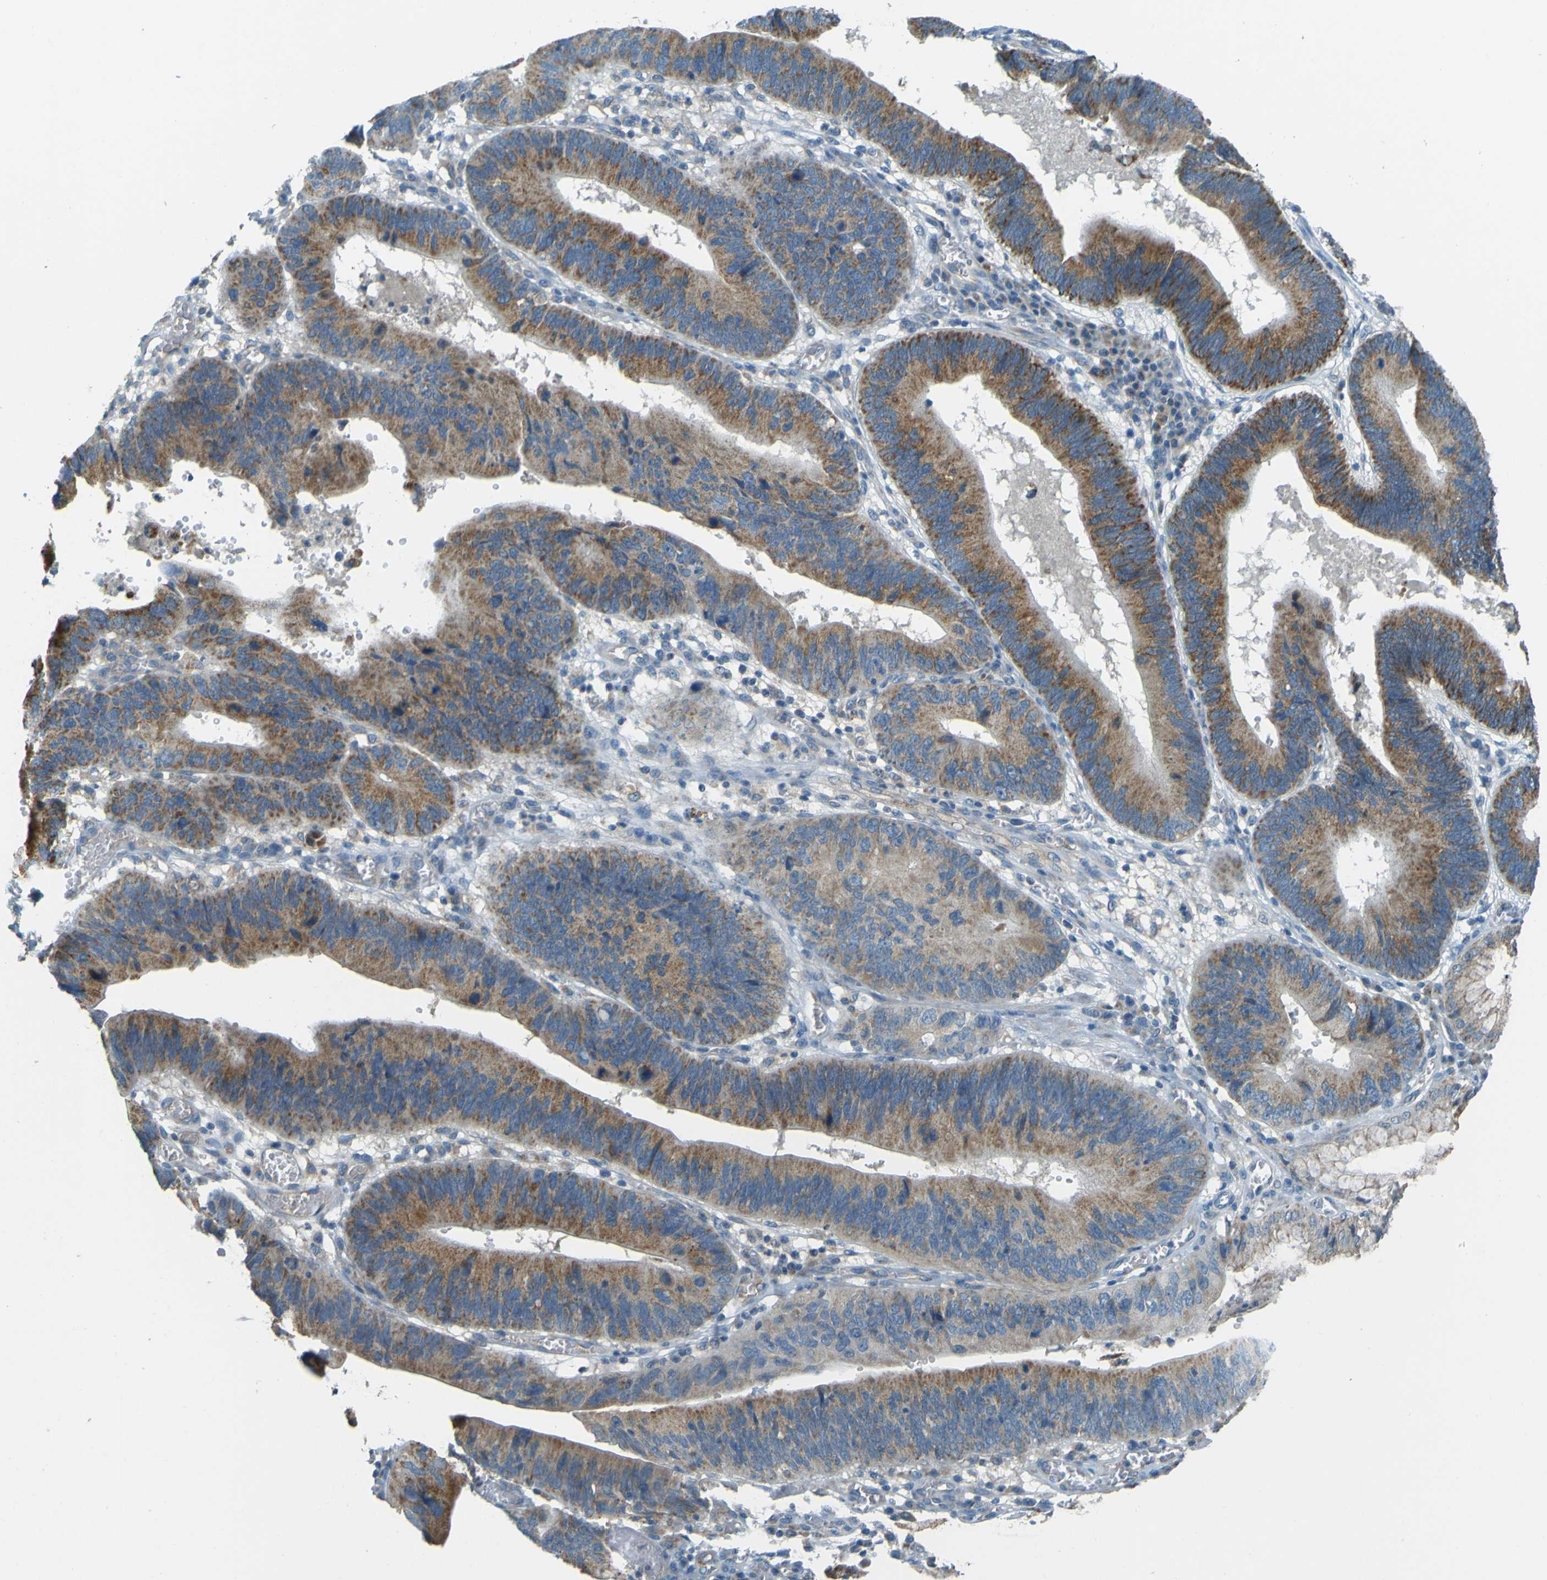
{"staining": {"intensity": "moderate", "quantity": ">75%", "location": "cytoplasmic/membranous"}, "tissue": "stomach cancer", "cell_type": "Tumor cells", "image_type": "cancer", "snomed": [{"axis": "morphology", "description": "Adenocarcinoma, NOS"}, {"axis": "topography", "description": "Stomach"}], "caption": "Stomach adenocarcinoma was stained to show a protein in brown. There is medium levels of moderate cytoplasmic/membranous staining in approximately >75% of tumor cells.", "gene": "FKTN", "patient": {"sex": "male", "age": 59}}